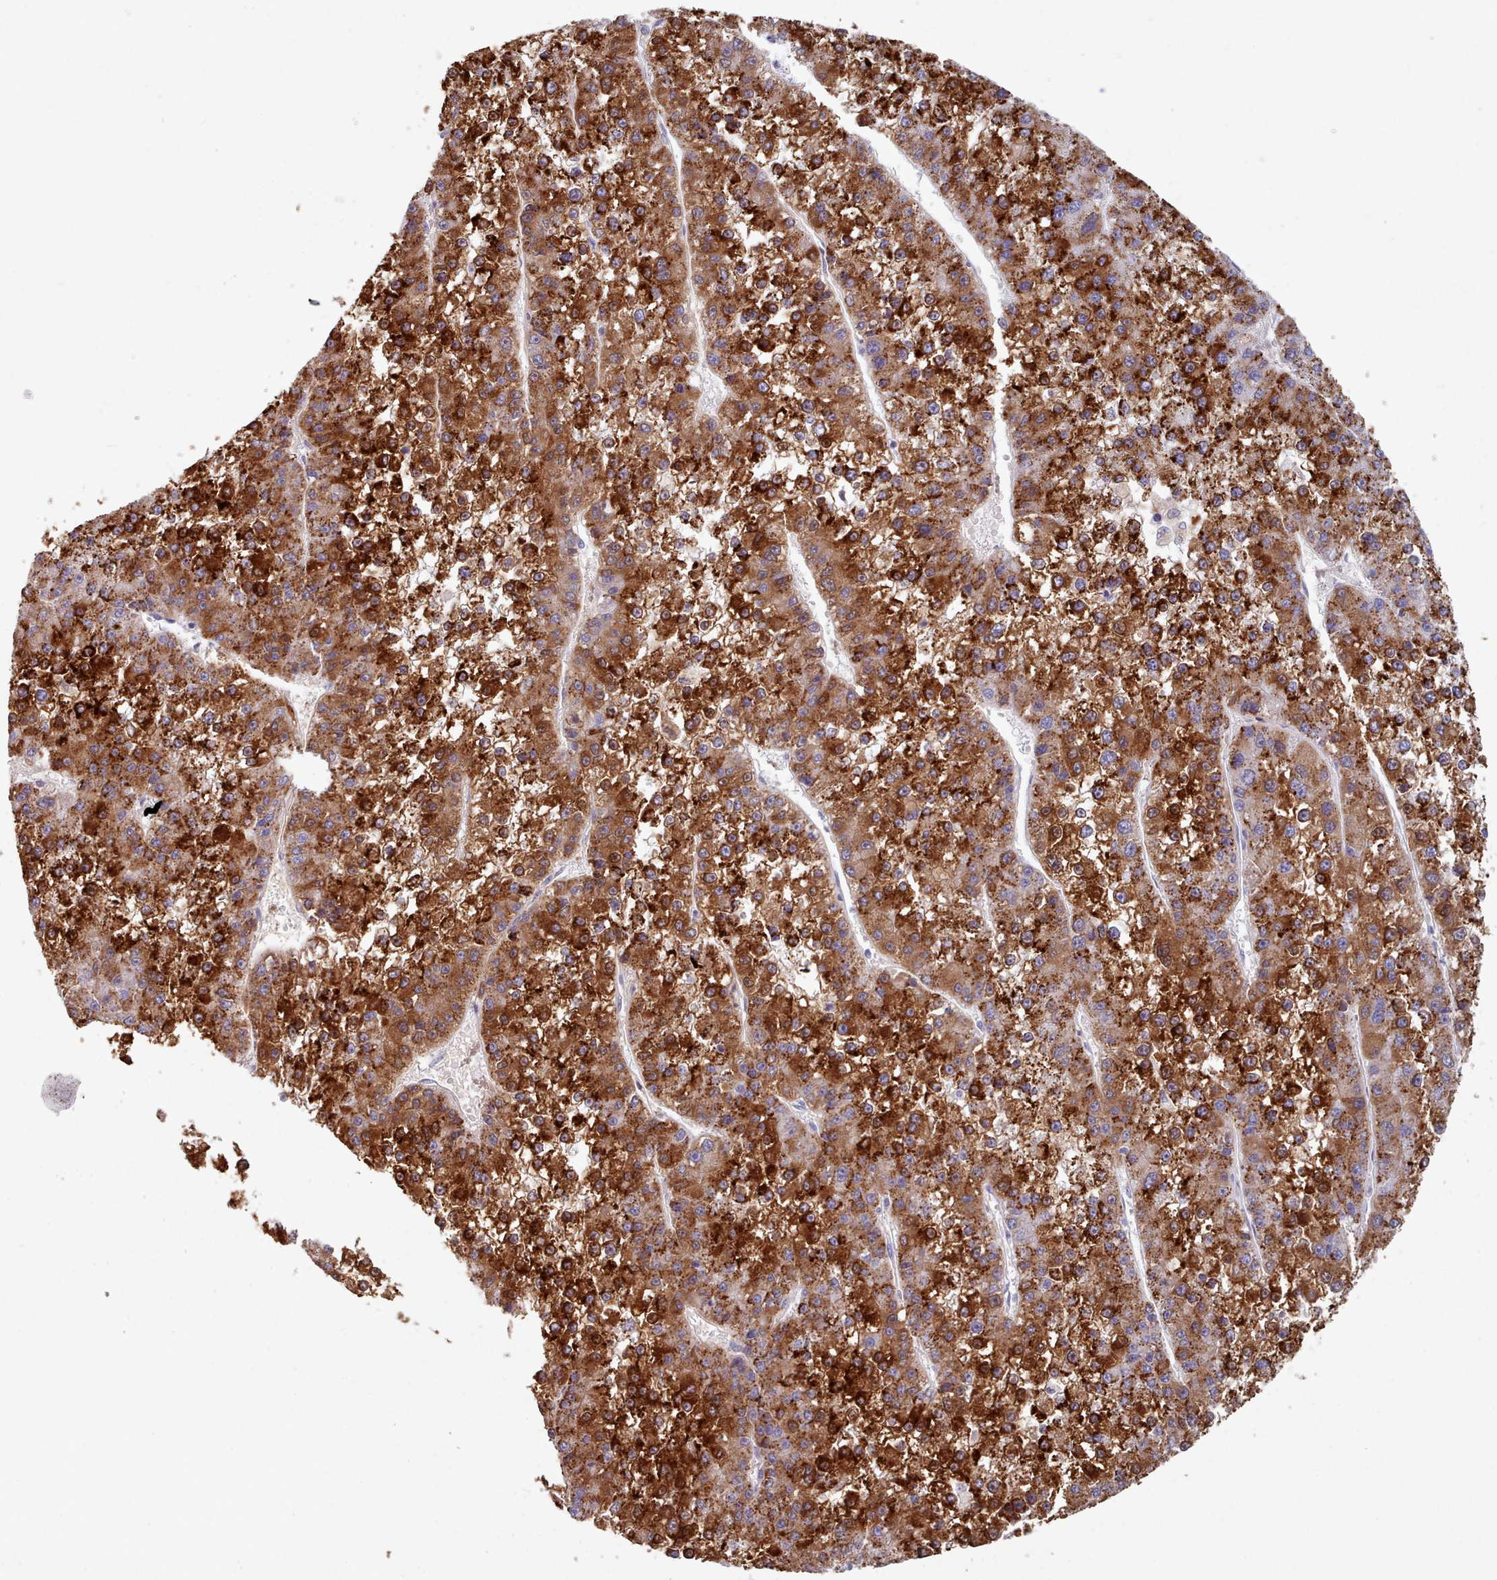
{"staining": {"intensity": "strong", "quantity": ">75%", "location": "cytoplasmic/membranous"}, "tissue": "liver cancer", "cell_type": "Tumor cells", "image_type": "cancer", "snomed": [{"axis": "morphology", "description": "Carcinoma, Hepatocellular, NOS"}, {"axis": "topography", "description": "Liver"}], "caption": "Immunohistochemistry staining of liver hepatocellular carcinoma, which displays high levels of strong cytoplasmic/membranous positivity in about >75% of tumor cells indicating strong cytoplasmic/membranous protein positivity. The staining was performed using DAB (brown) for protein detection and nuclei were counterstained in hematoxylin (blue).", "gene": "HAO1", "patient": {"sex": "female", "age": 73}}